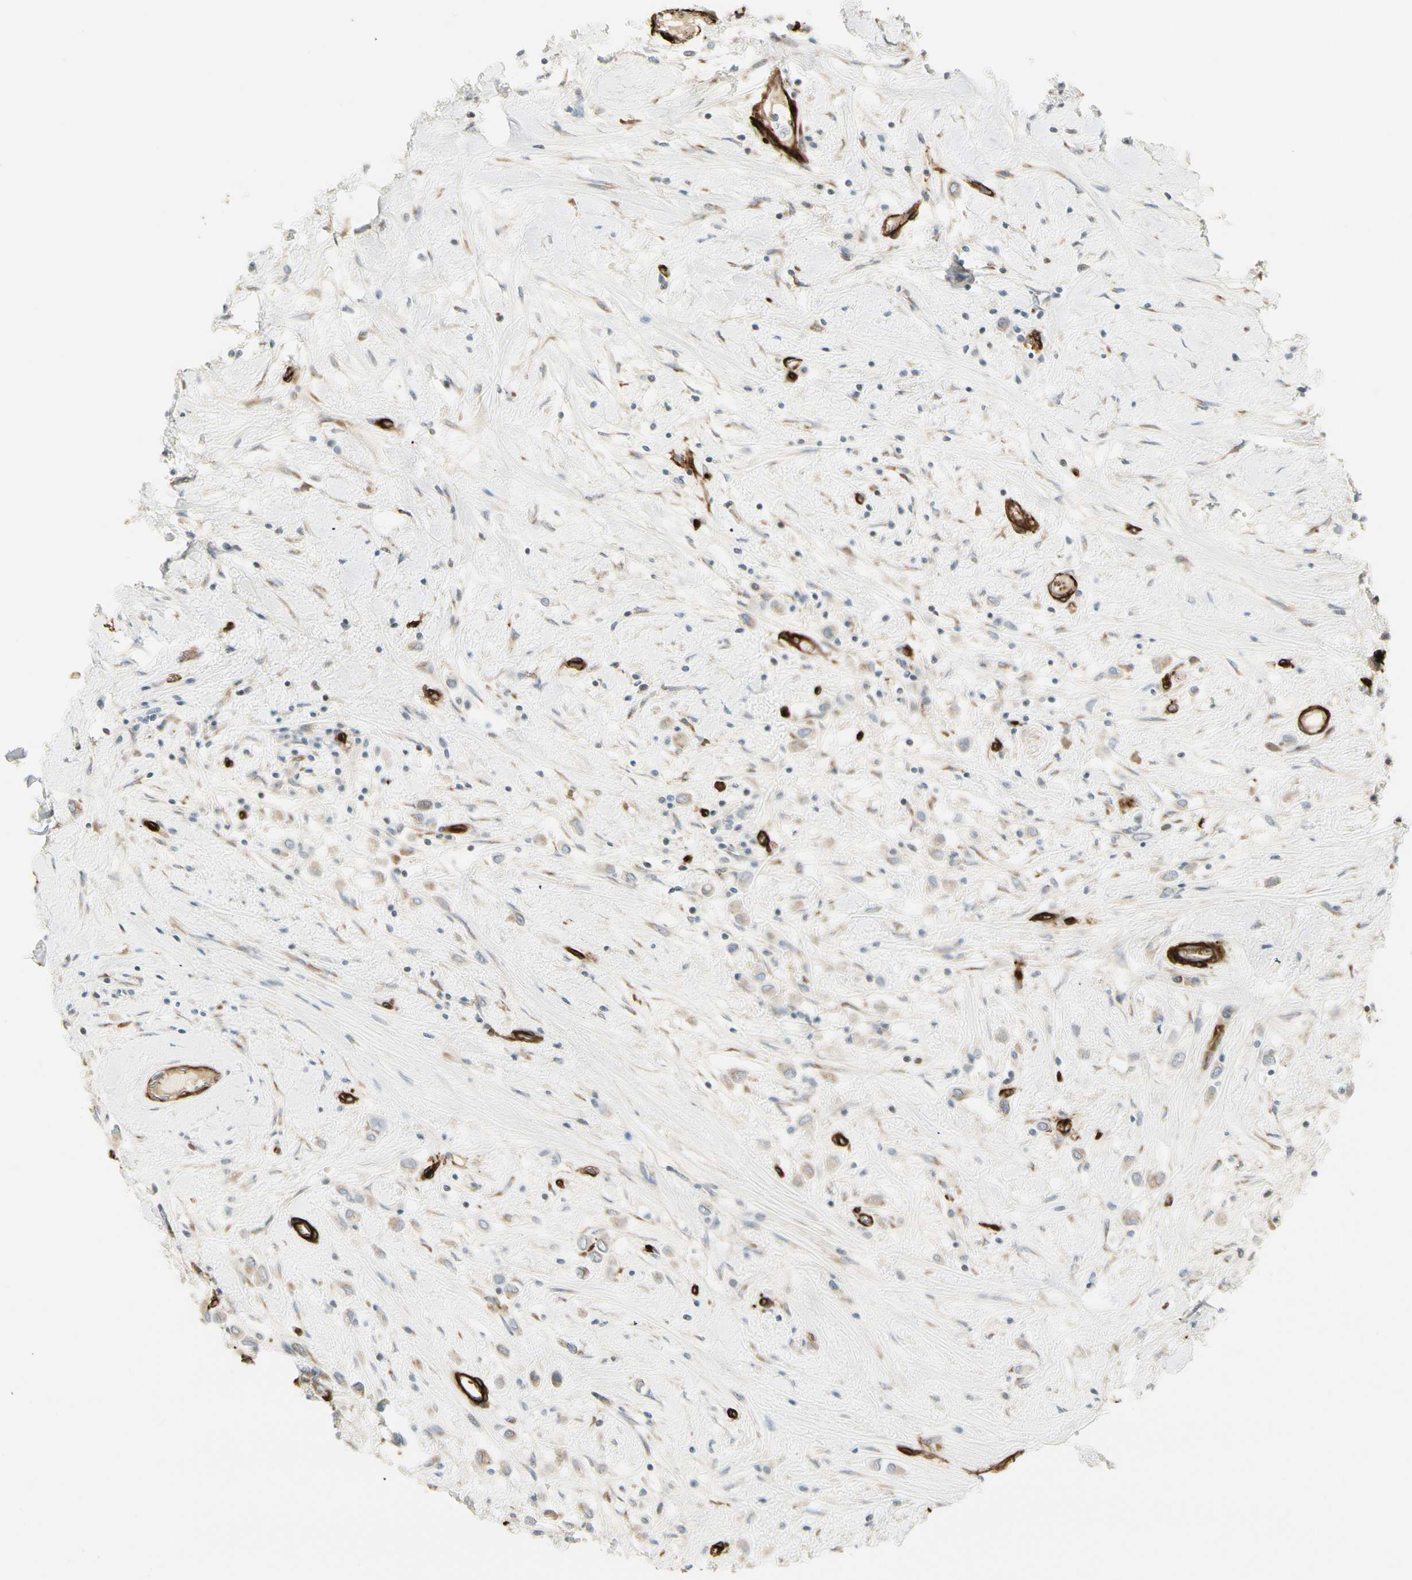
{"staining": {"intensity": "weak", "quantity": ">75%", "location": "cytoplasmic/membranous"}, "tissue": "breast cancer", "cell_type": "Tumor cells", "image_type": "cancer", "snomed": [{"axis": "morphology", "description": "Duct carcinoma"}, {"axis": "topography", "description": "Breast"}], "caption": "An IHC photomicrograph of neoplastic tissue is shown. Protein staining in brown highlights weak cytoplasmic/membranous positivity in breast intraductal carcinoma within tumor cells.", "gene": "MCAM", "patient": {"sex": "female", "age": 61}}